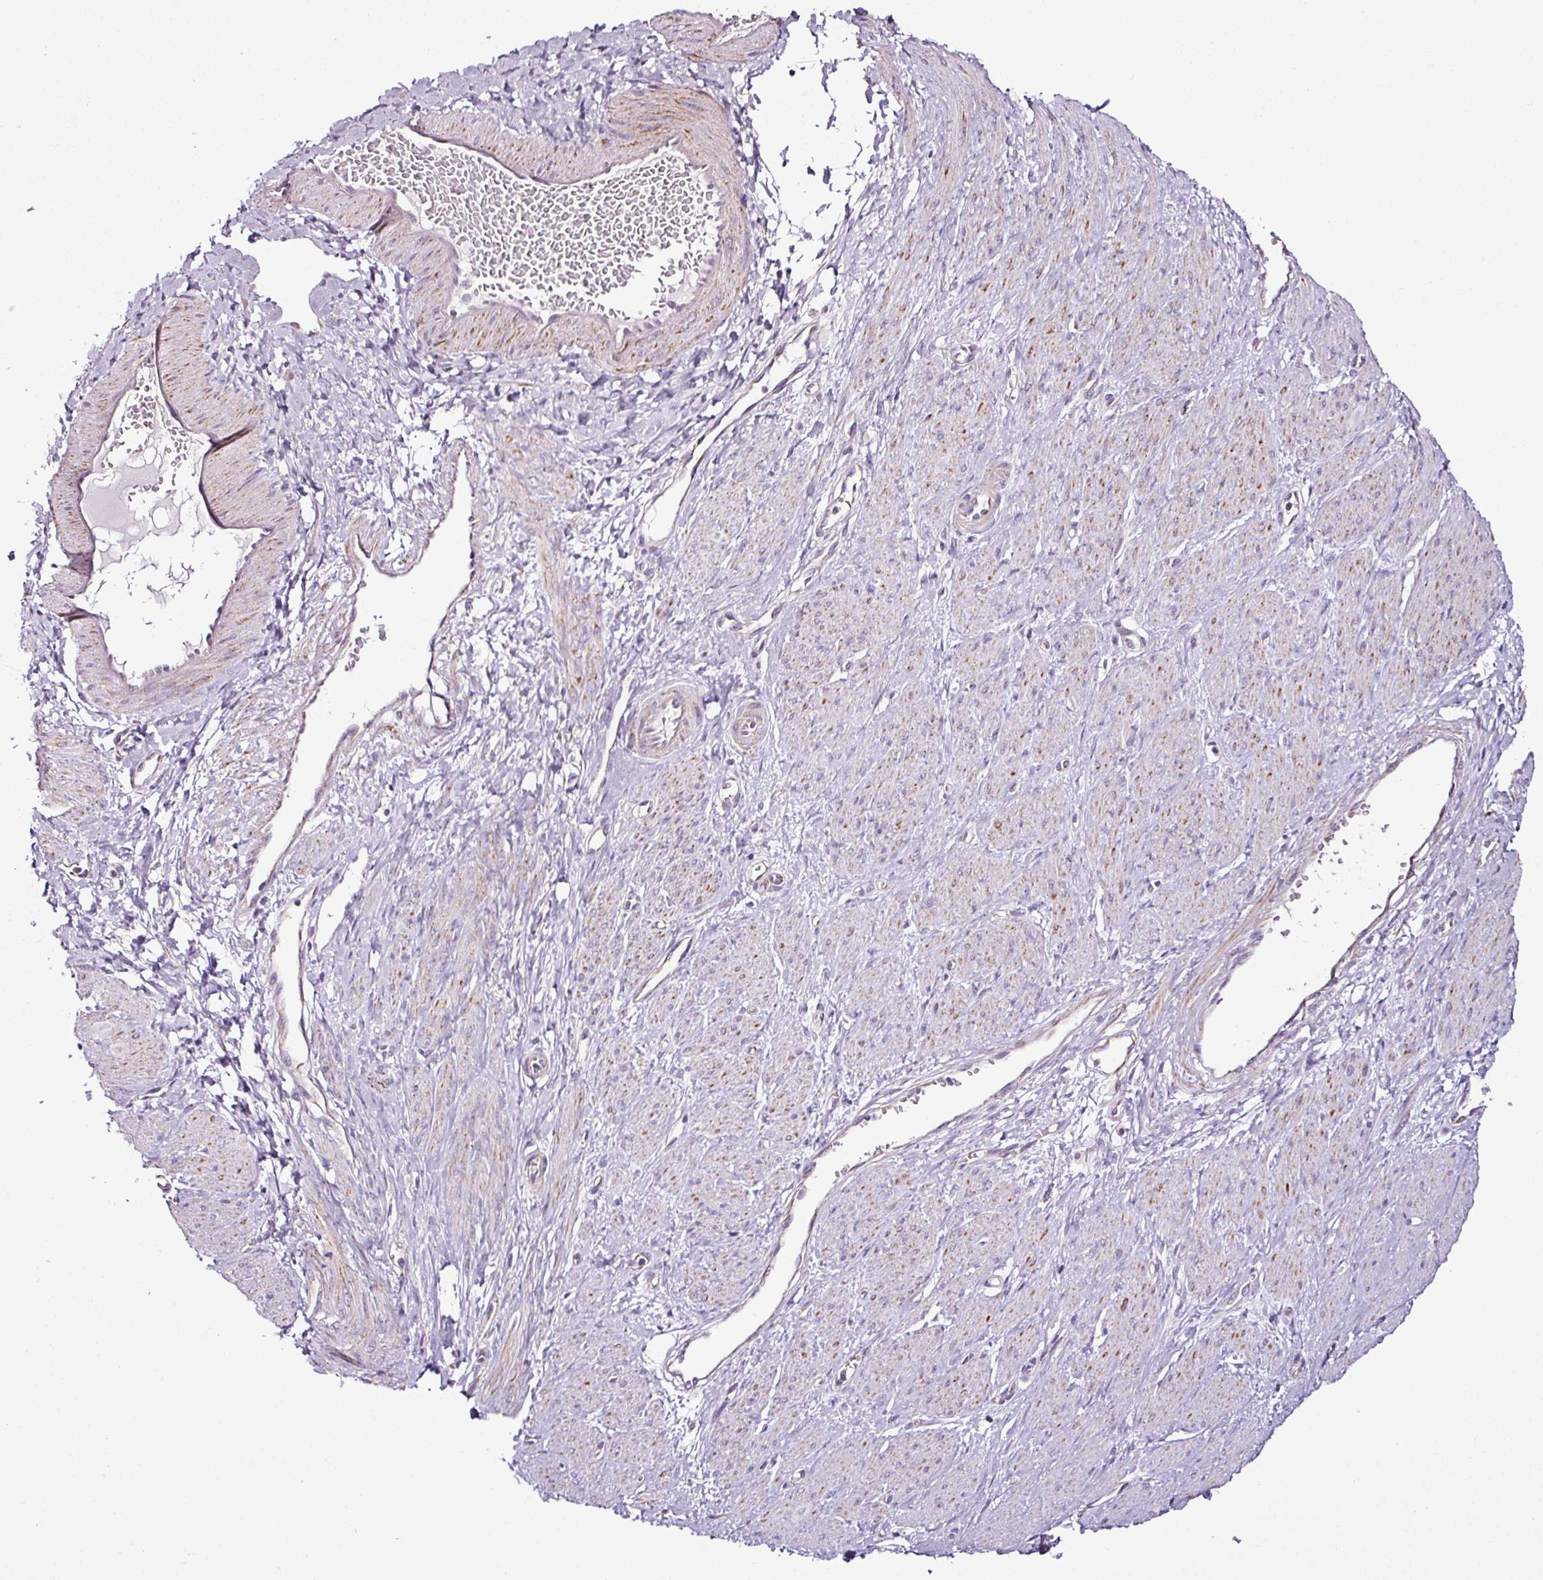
{"staining": {"intensity": "weak", "quantity": "<25%", "location": "cytoplasmic/membranous"}, "tissue": "smooth muscle", "cell_type": "Smooth muscle cells", "image_type": "normal", "snomed": [{"axis": "morphology", "description": "Normal tissue, NOS"}, {"axis": "topography", "description": "Smooth muscle"}, {"axis": "topography", "description": "Uterus"}], "caption": "Micrograph shows no protein positivity in smooth muscle cells of normal smooth muscle.", "gene": "DPAGT1", "patient": {"sex": "female", "age": 39}}